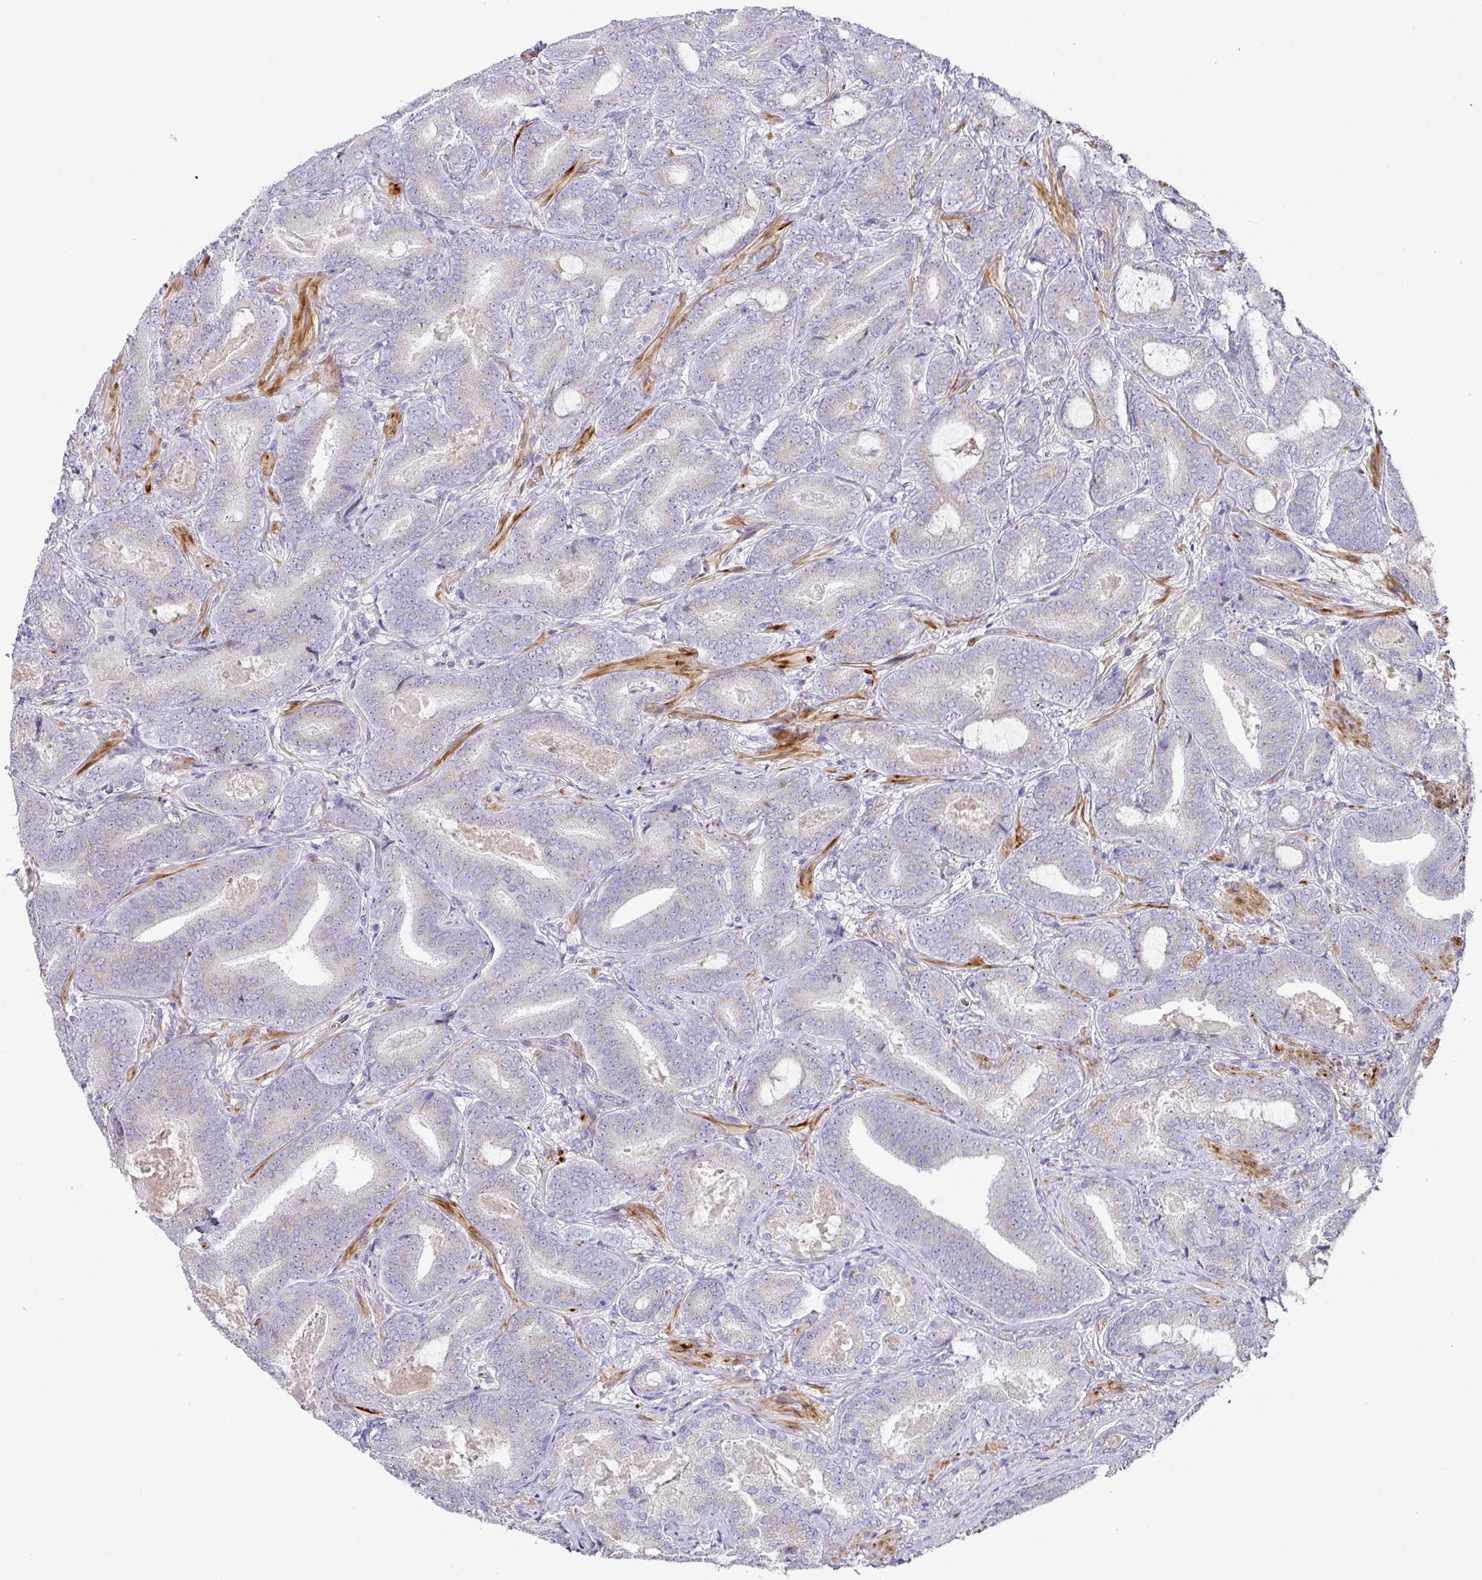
{"staining": {"intensity": "weak", "quantity": "<25%", "location": "cytoplasmic/membranous"}, "tissue": "prostate cancer", "cell_type": "Tumor cells", "image_type": "cancer", "snomed": [{"axis": "morphology", "description": "Adenocarcinoma, Low grade"}, {"axis": "topography", "description": "Prostate and seminal vesicle, NOS"}], "caption": "This histopathology image is of prostate cancer stained with immunohistochemistry (IHC) to label a protein in brown with the nuclei are counter-stained blue. There is no expression in tumor cells.", "gene": "TARM1", "patient": {"sex": "male", "age": 61}}